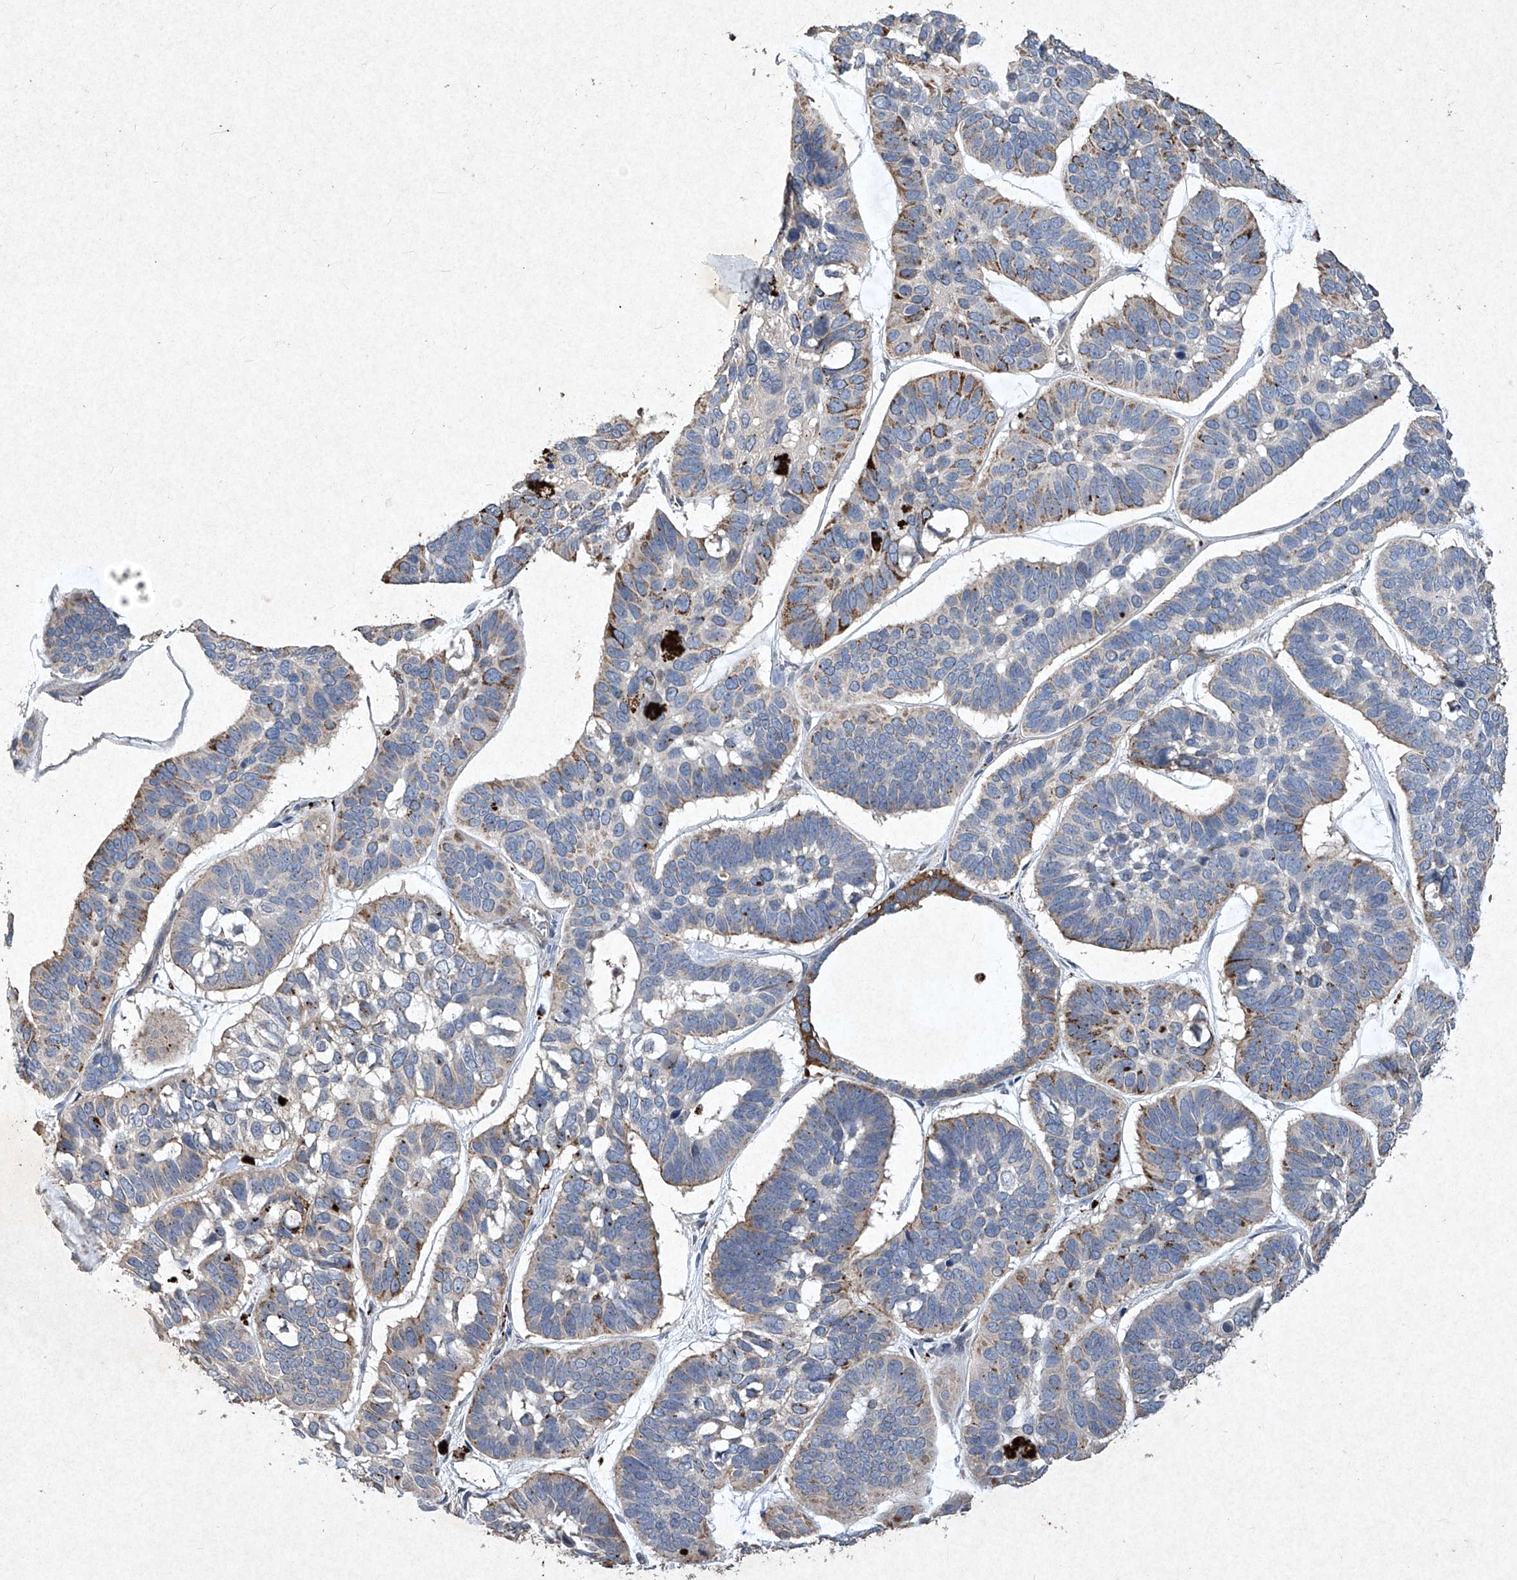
{"staining": {"intensity": "strong", "quantity": "<25%", "location": "cytoplasmic/membranous"}, "tissue": "skin cancer", "cell_type": "Tumor cells", "image_type": "cancer", "snomed": [{"axis": "morphology", "description": "Basal cell carcinoma"}, {"axis": "topography", "description": "Skin"}], "caption": "Human skin basal cell carcinoma stained with a protein marker reveals strong staining in tumor cells.", "gene": "MED16", "patient": {"sex": "male", "age": 62}}